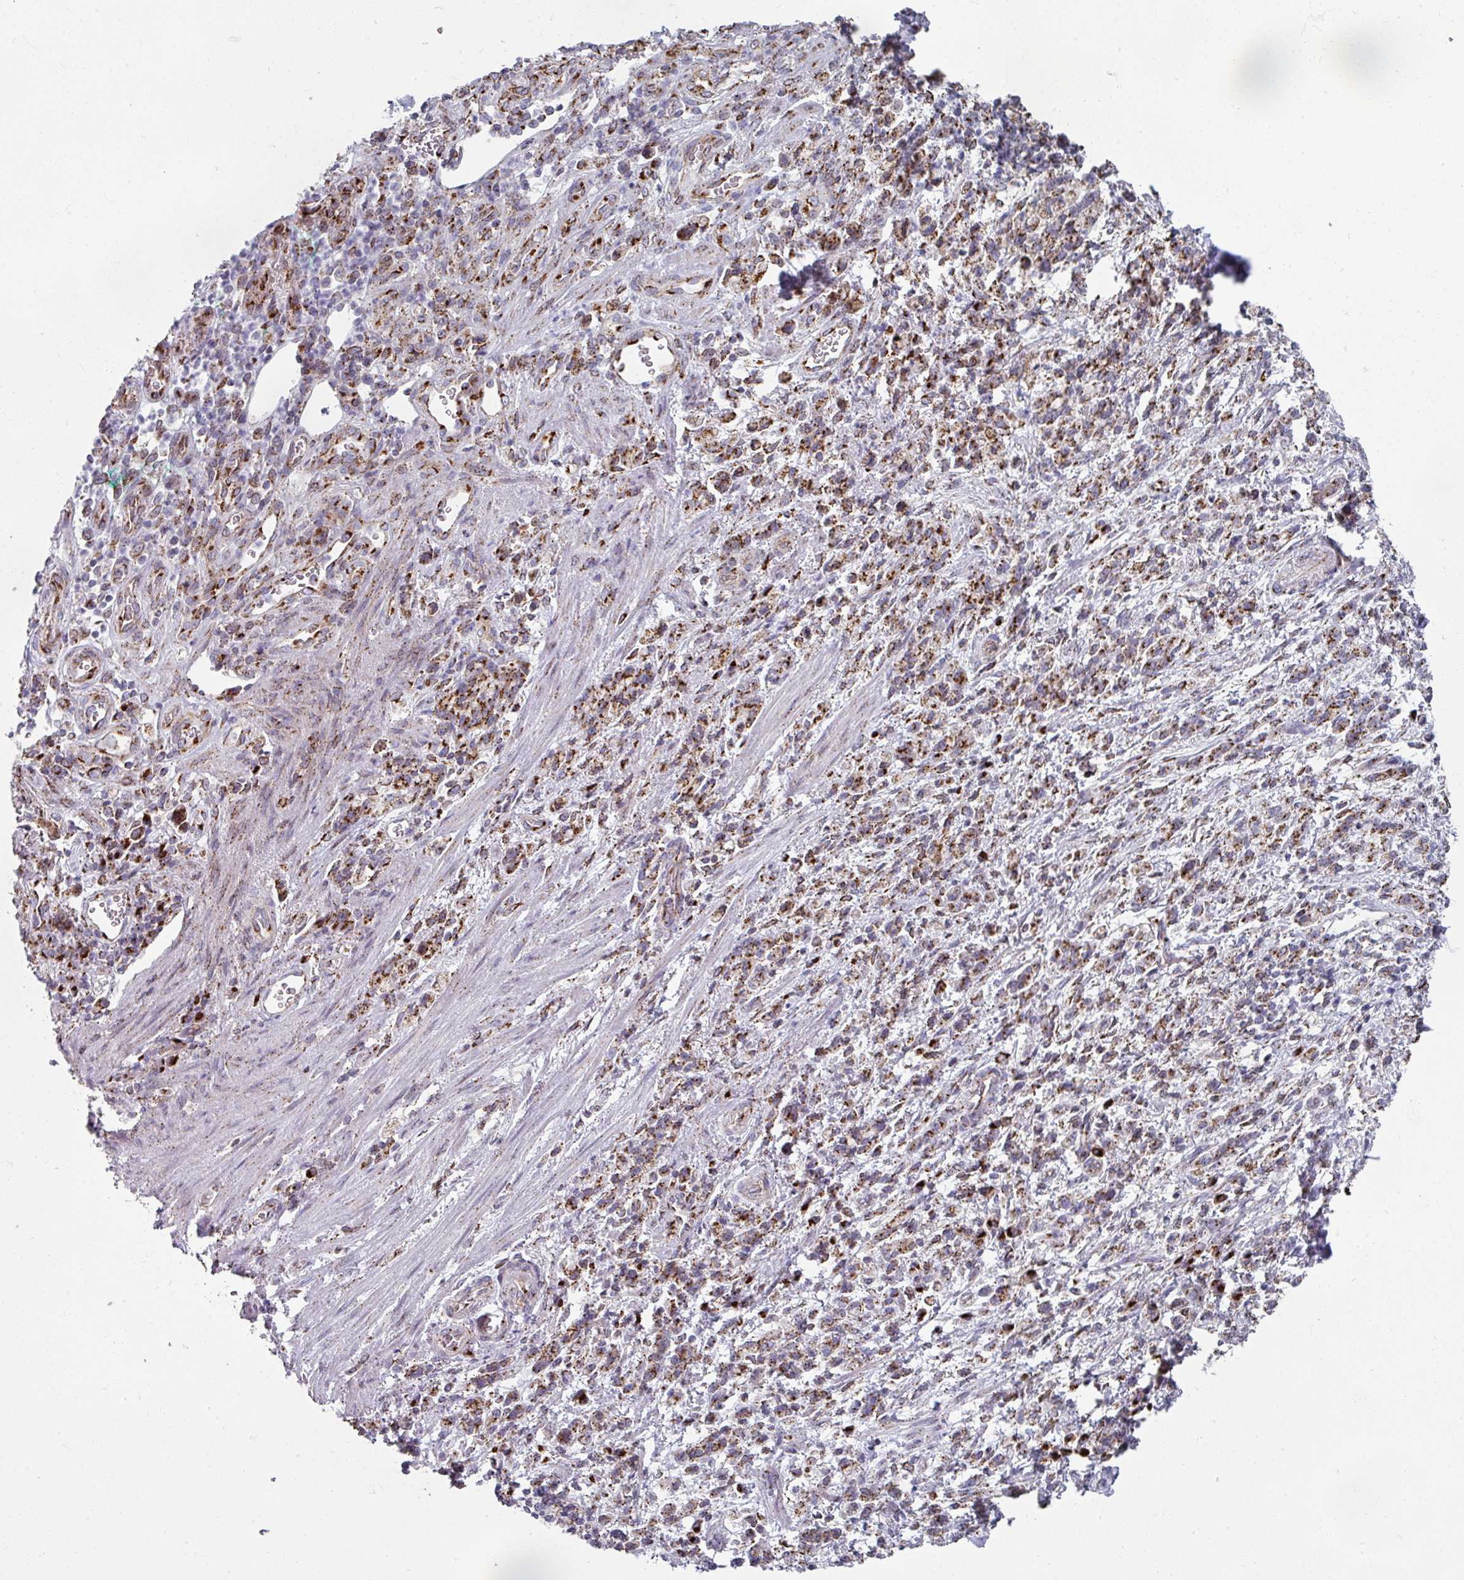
{"staining": {"intensity": "strong", "quantity": ">75%", "location": "cytoplasmic/membranous"}, "tissue": "stomach cancer", "cell_type": "Tumor cells", "image_type": "cancer", "snomed": [{"axis": "morphology", "description": "Adenocarcinoma, NOS"}, {"axis": "topography", "description": "Stomach"}], "caption": "The histopathology image demonstrates staining of stomach cancer, revealing strong cytoplasmic/membranous protein expression (brown color) within tumor cells. (DAB IHC, brown staining for protein, blue staining for nuclei).", "gene": "CCDC85B", "patient": {"sex": "male", "age": 77}}